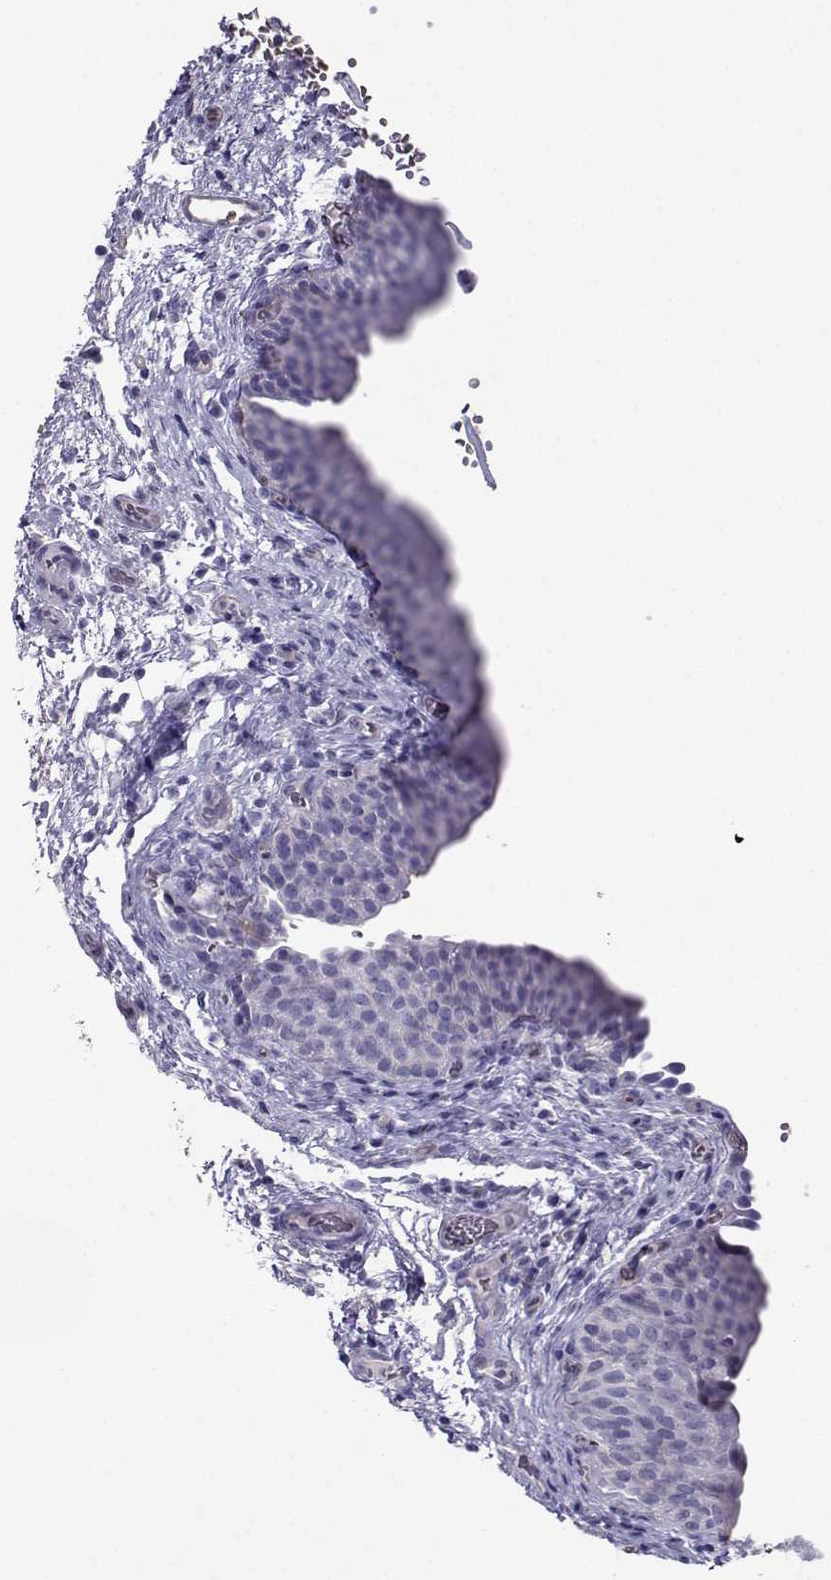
{"staining": {"intensity": "negative", "quantity": "none", "location": "none"}, "tissue": "urinary bladder", "cell_type": "Urothelial cells", "image_type": "normal", "snomed": [{"axis": "morphology", "description": "Normal tissue, NOS"}, {"axis": "topography", "description": "Urinary bladder"}], "caption": "This is an immunohistochemistry micrograph of unremarkable urinary bladder. There is no staining in urothelial cells.", "gene": "CLUL1", "patient": {"sex": "male", "age": 66}}